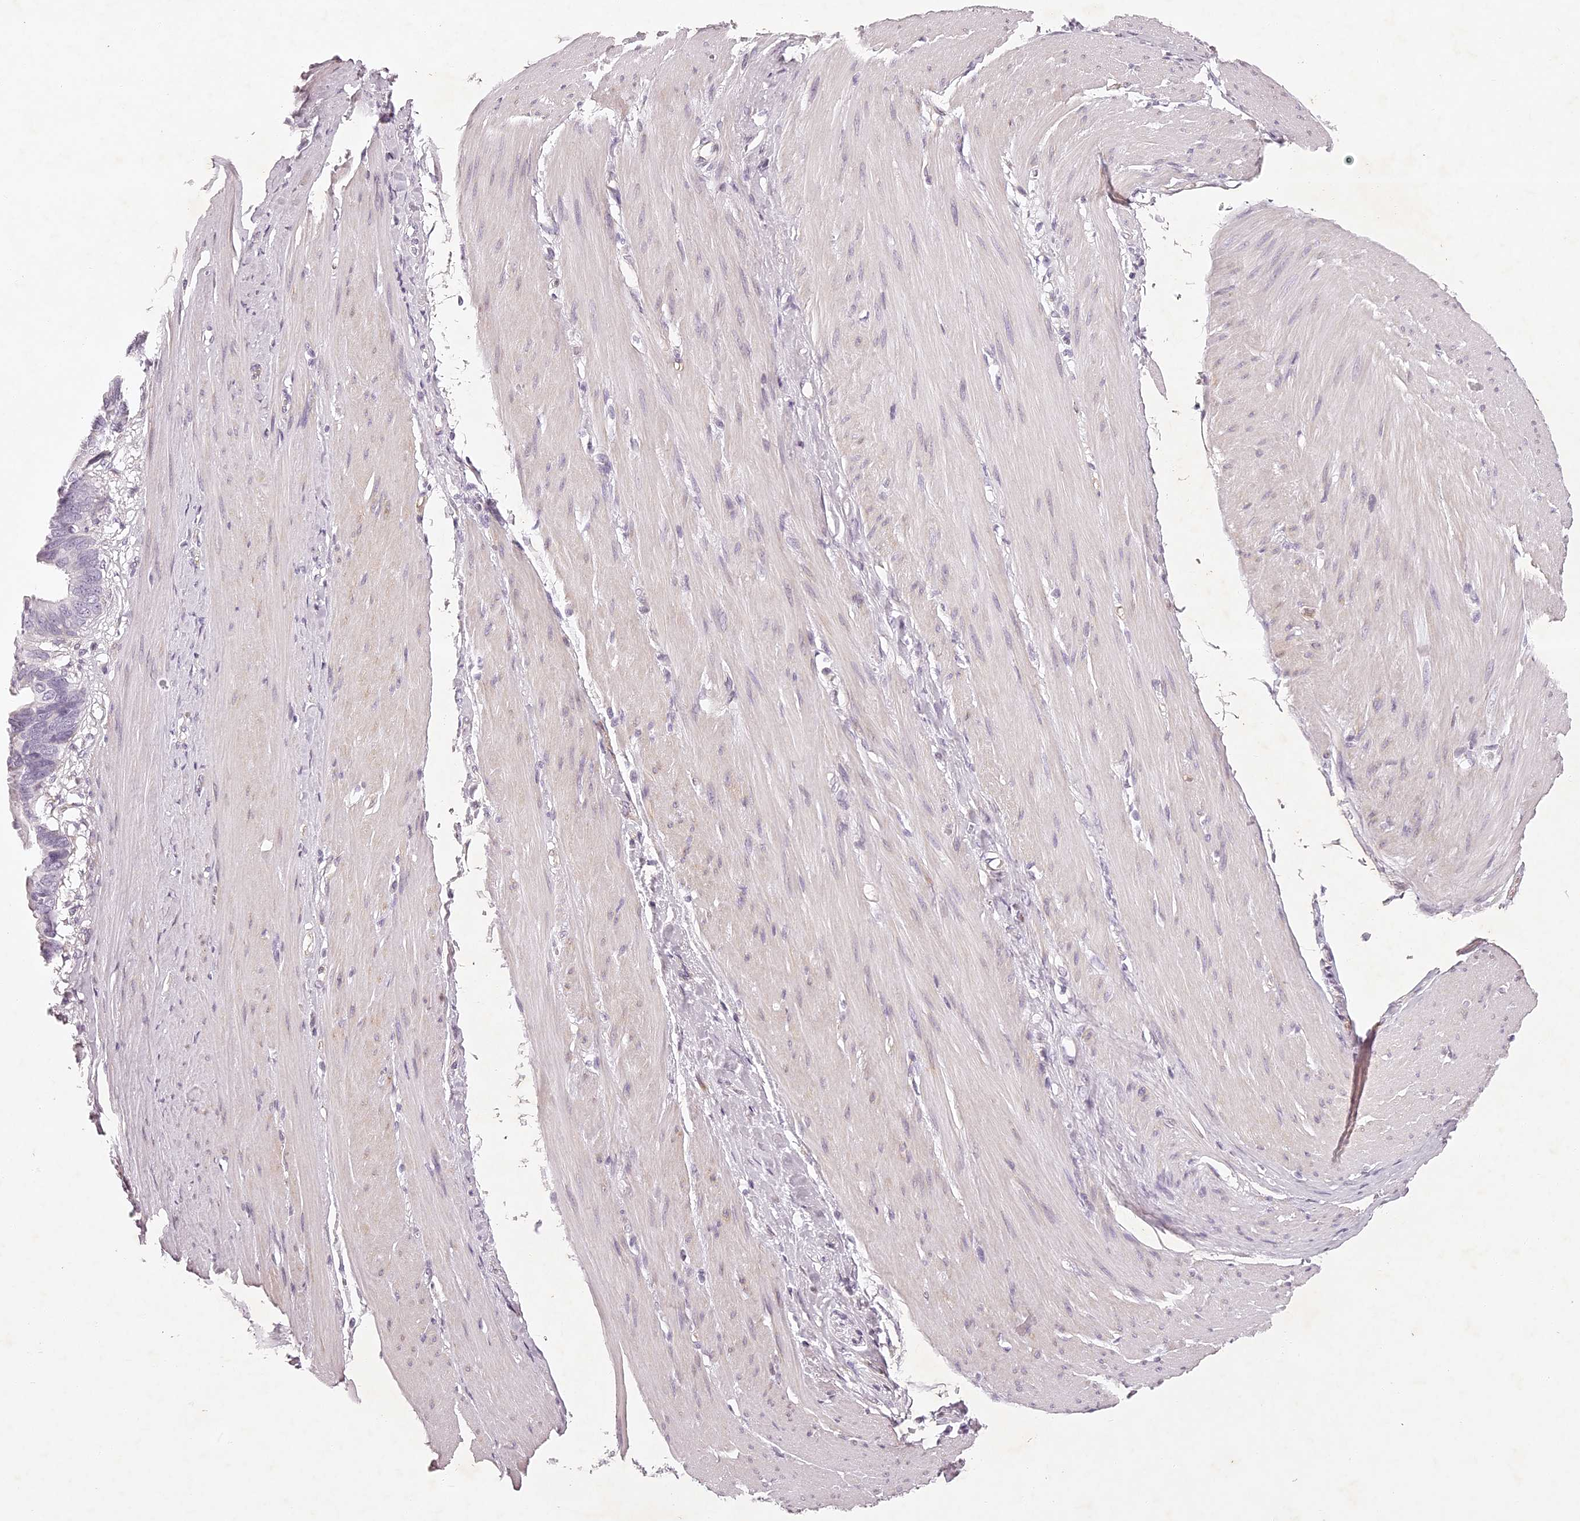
{"staining": {"intensity": "moderate", "quantity": "<25%", "location": "cytoplasmic/membranous"}, "tissue": "pancreatic cancer", "cell_type": "Tumor cells", "image_type": "cancer", "snomed": [{"axis": "morphology", "description": "Adenocarcinoma, NOS"}, {"axis": "topography", "description": "Pancreas"}], "caption": "Pancreatic cancer (adenocarcinoma) stained for a protein reveals moderate cytoplasmic/membranous positivity in tumor cells. (DAB = brown stain, brightfield microscopy at high magnification).", "gene": "ELAPOR1", "patient": {"sex": "female", "age": 56}}